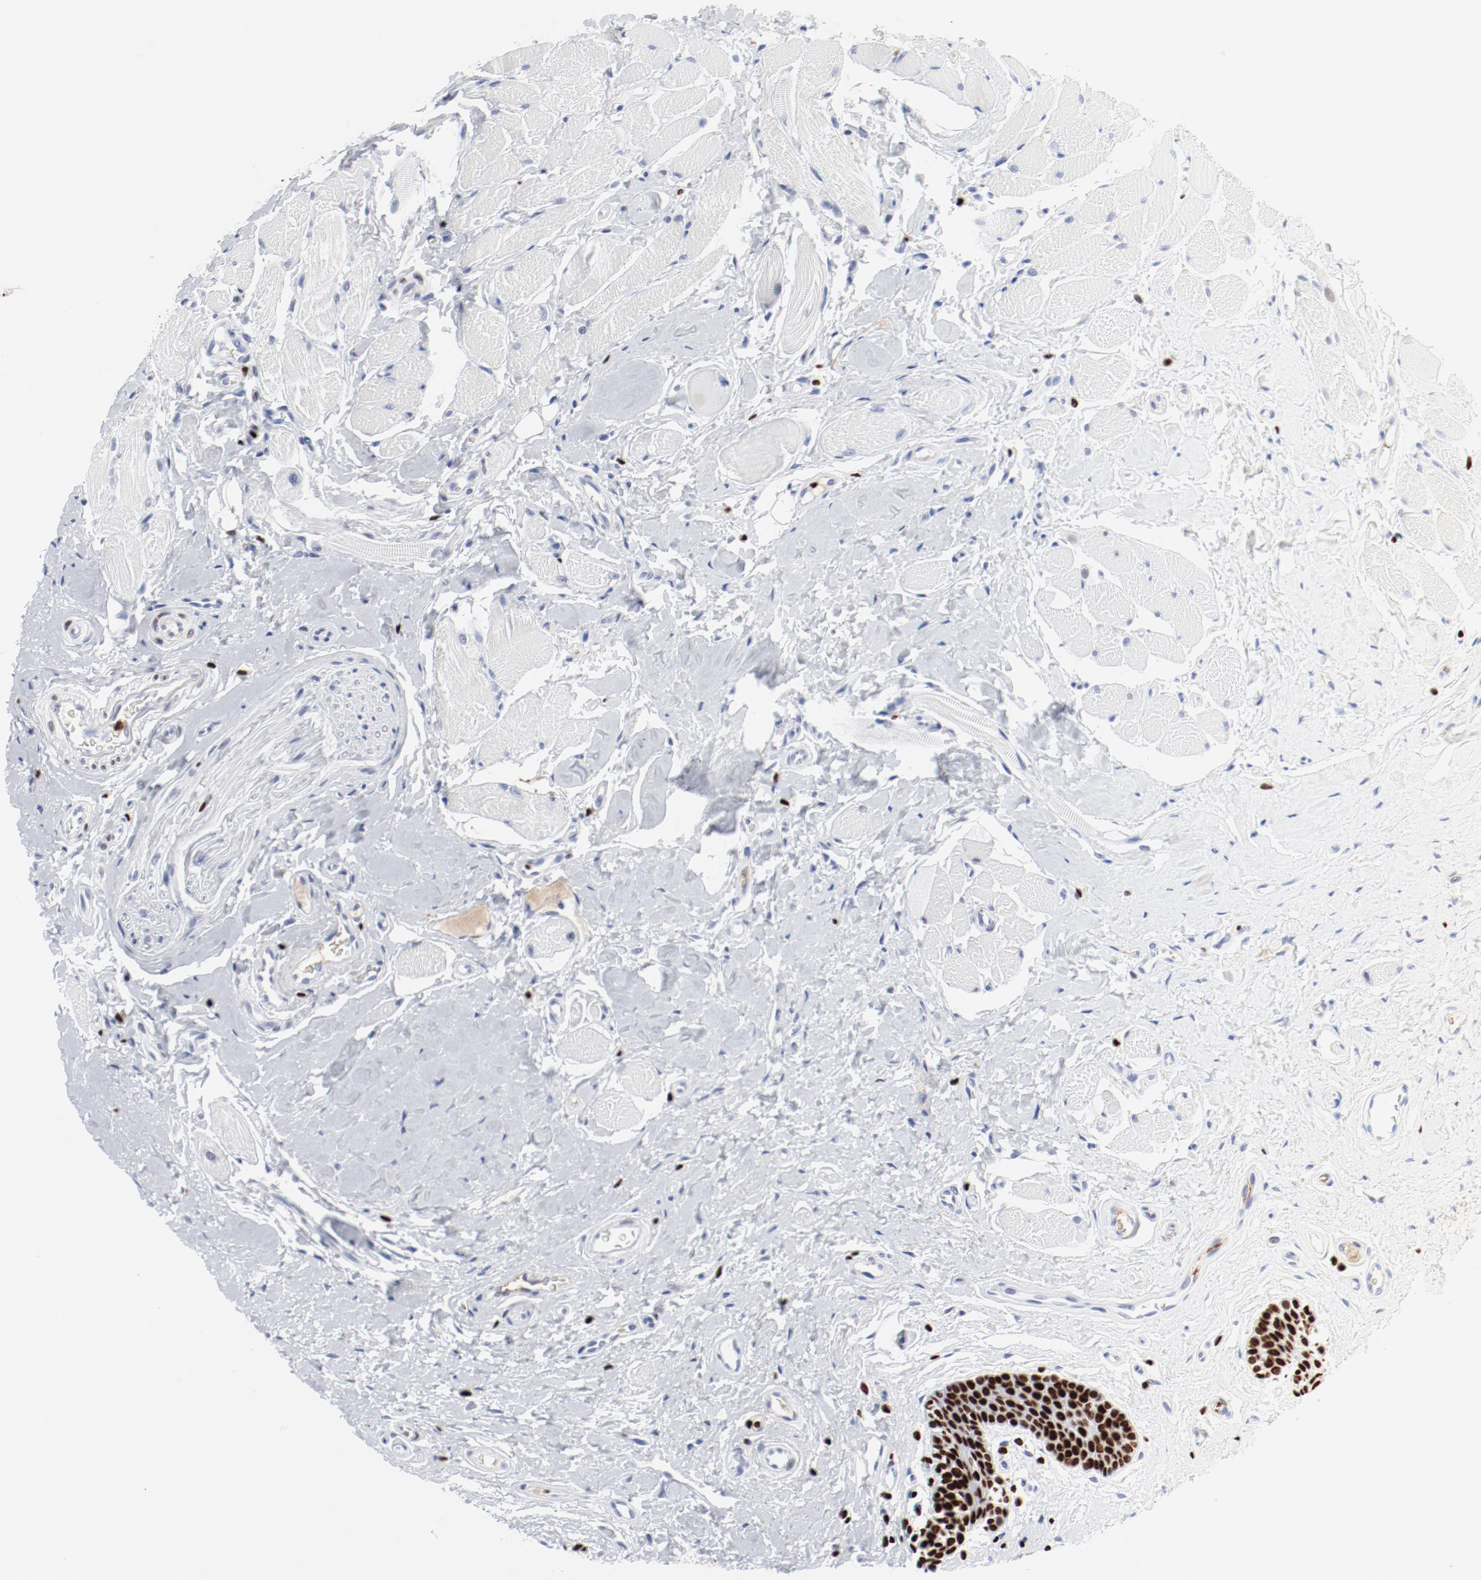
{"staining": {"intensity": "strong", "quantity": ">75%", "location": "nuclear"}, "tissue": "oral mucosa", "cell_type": "Squamous epithelial cells", "image_type": "normal", "snomed": [{"axis": "morphology", "description": "Normal tissue, NOS"}, {"axis": "topography", "description": "Oral tissue"}], "caption": "About >75% of squamous epithelial cells in normal human oral mucosa show strong nuclear protein staining as visualized by brown immunohistochemical staining.", "gene": "SMARCC2", "patient": {"sex": "male", "age": 62}}